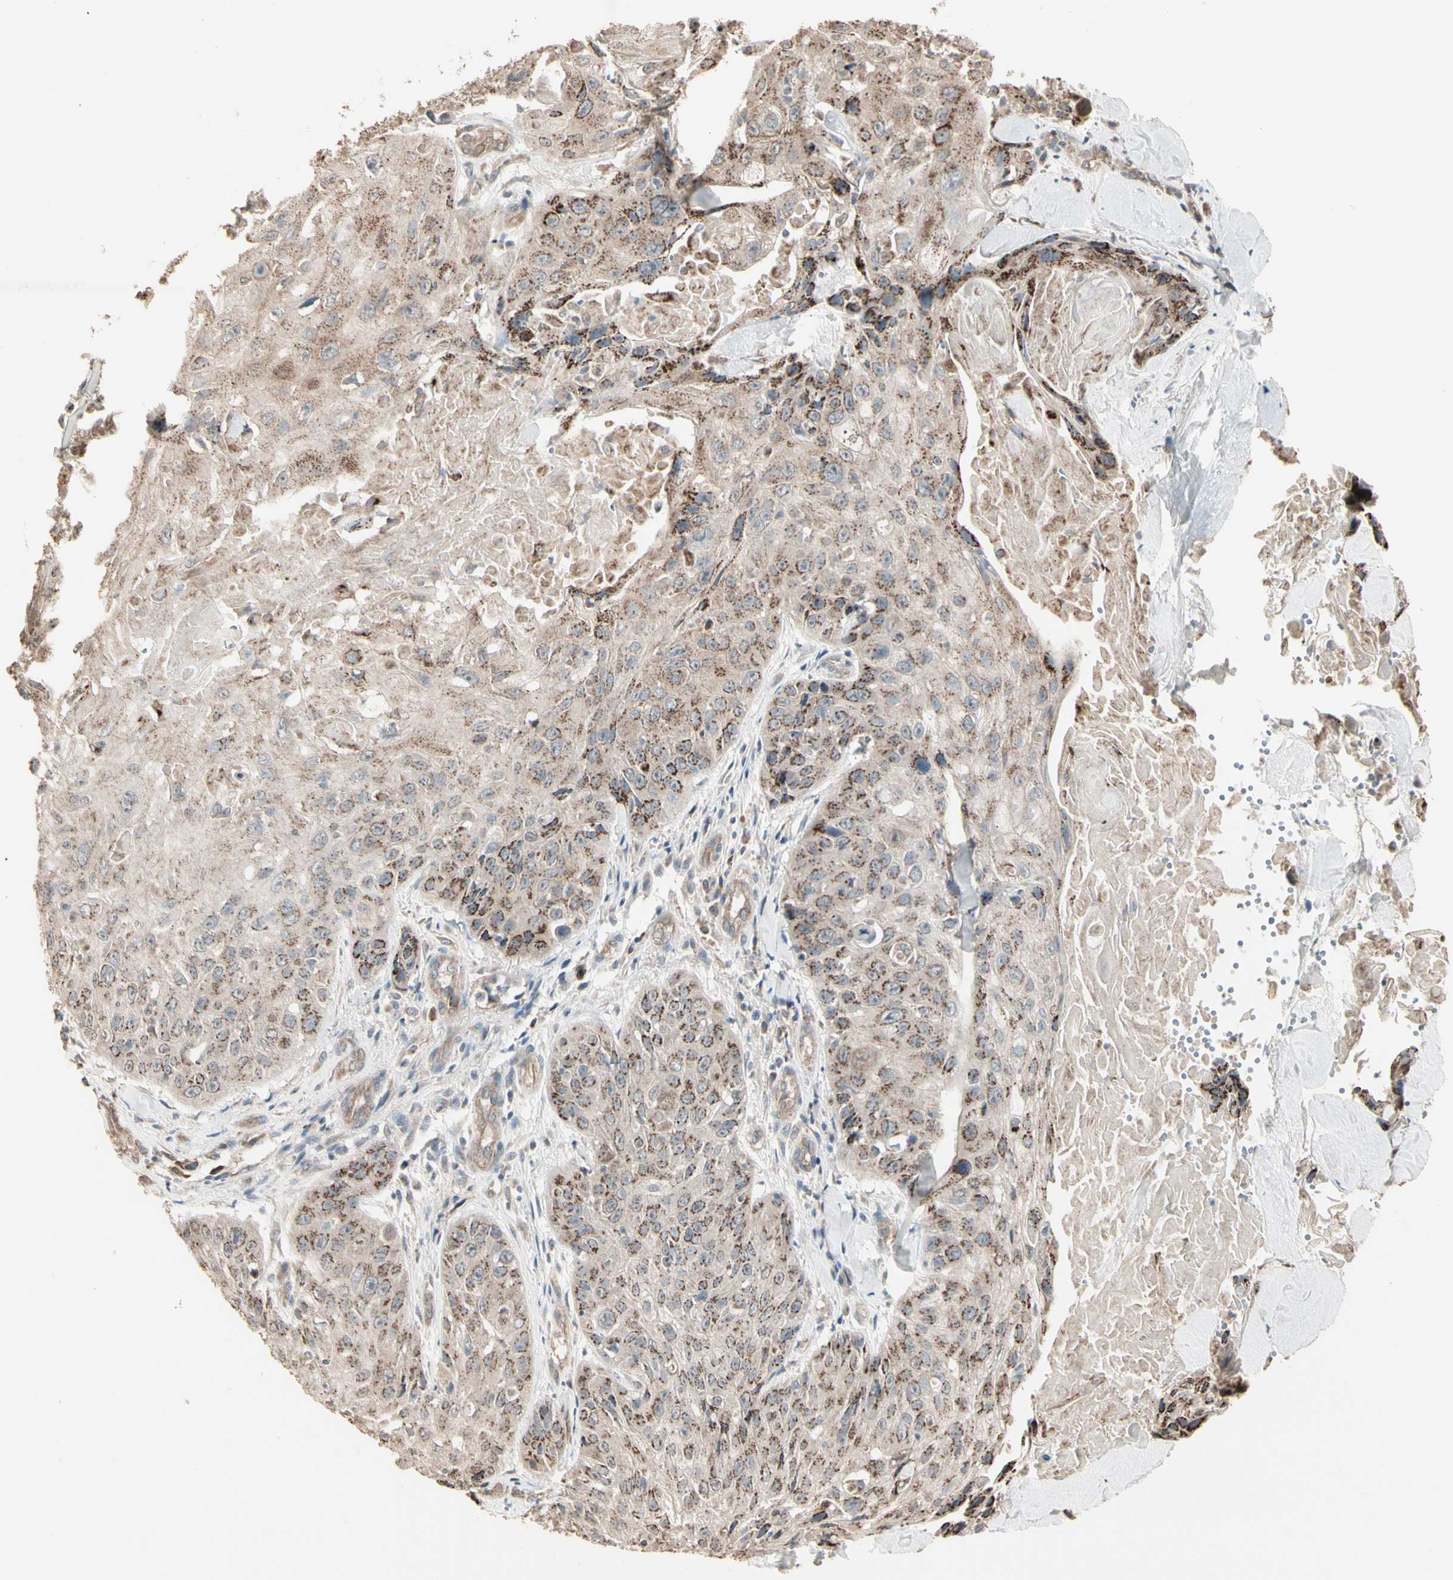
{"staining": {"intensity": "moderate", "quantity": ">75%", "location": "cytoplasmic/membranous"}, "tissue": "skin cancer", "cell_type": "Tumor cells", "image_type": "cancer", "snomed": [{"axis": "morphology", "description": "Squamous cell carcinoma, NOS"}, {"axis": "topography", "description": "Skin"}], "caption": "Immunohistochemistry (IHC) histopathology image of neoplastic tissue: skin cancer stained using IHC exhibits medium levels of moderate protein expression localized specifically in the cytoplasmic/membranous of tumor cells, appearing as a cytoplasmic/membranous brown color.", "gene": "GALNT3", "patient": {"sex": "male", "age": 86}}